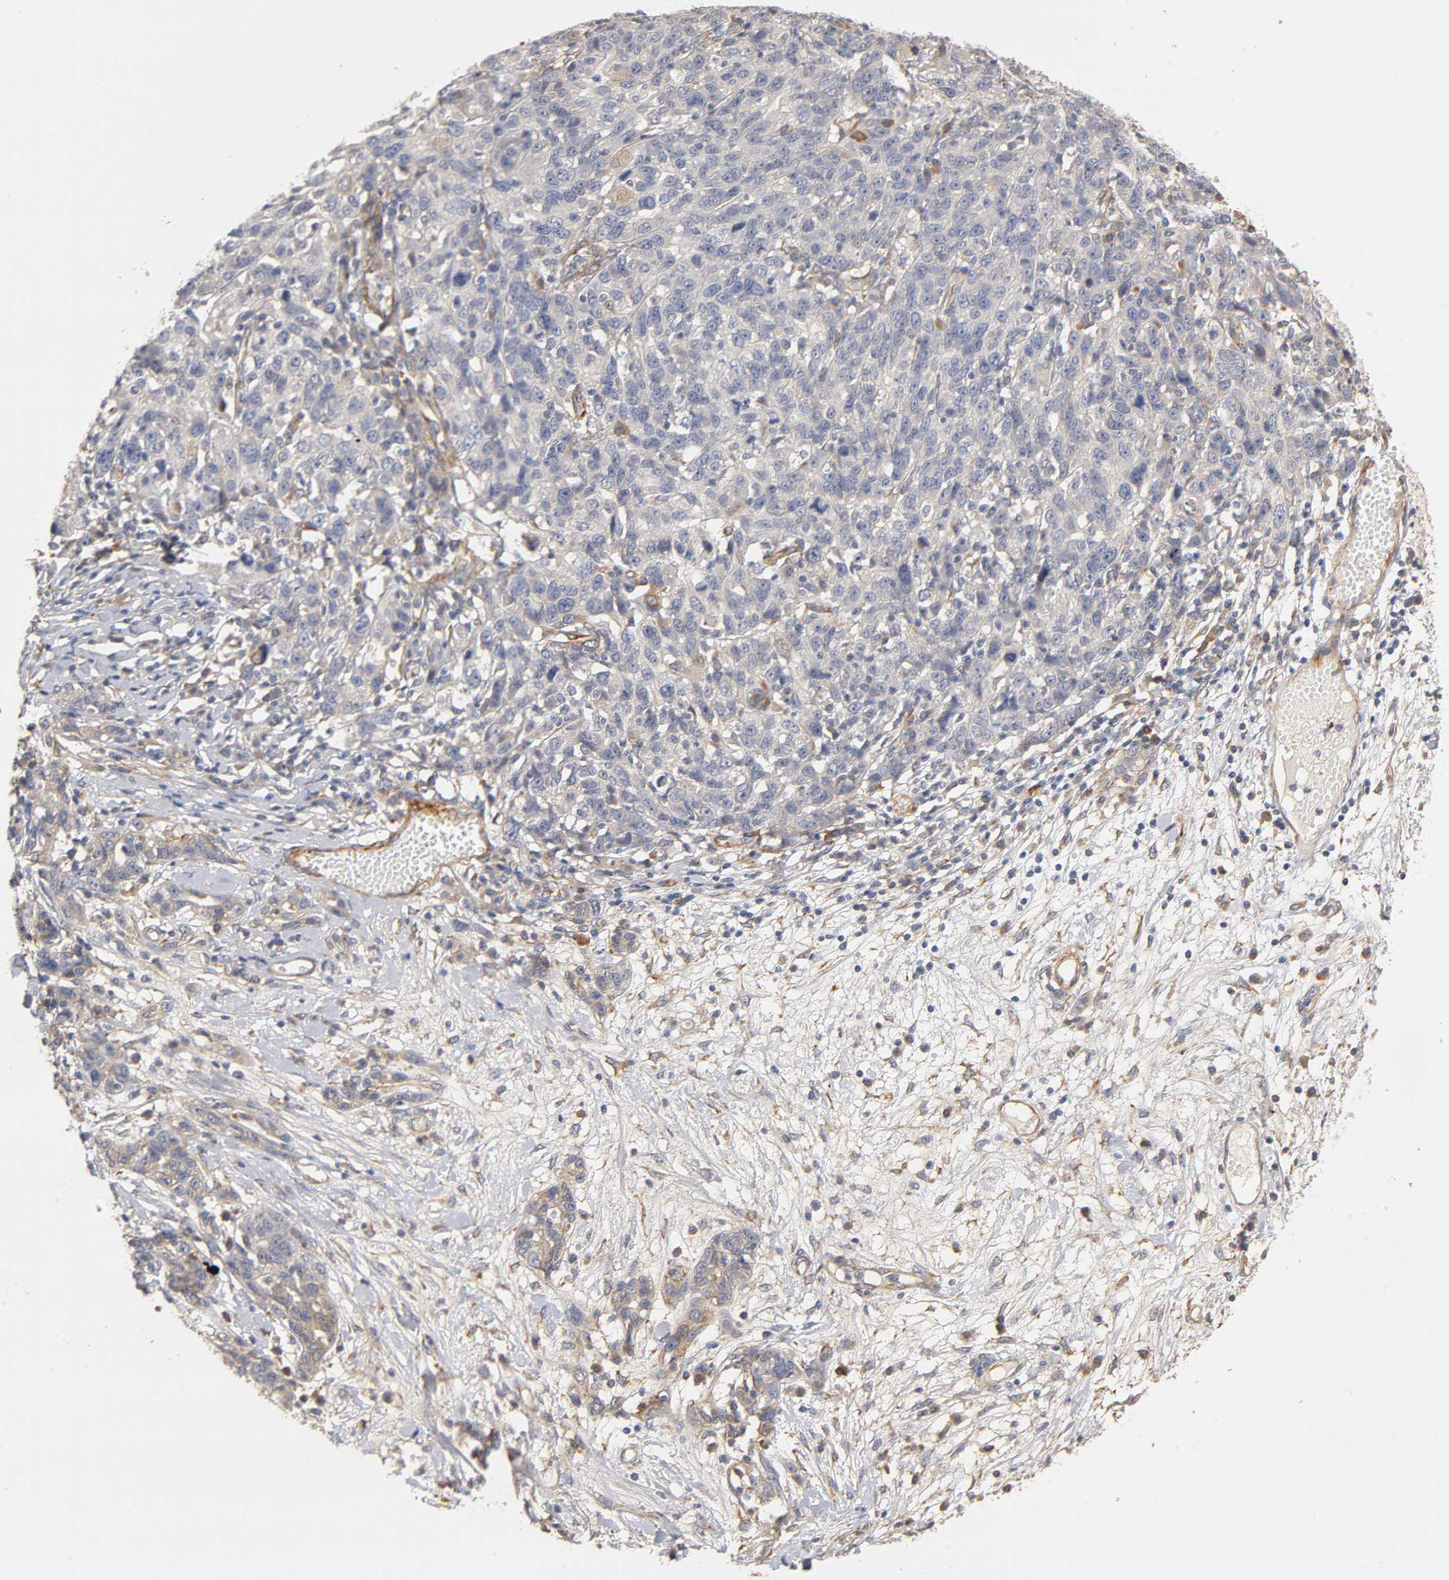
{"staining": {"intensity": "negative", "quantity": "none", "location": "none"}, "tissue": "ovarian cancer", "cell_type": "Tumor cells", "image_type": "cancer", "snomed": [{"axis": "morphology", "description": "Cystadenocarcinoma, serous, NOS"}, {"axis": "topography", "description": "Ovary"}], "caption": "Tumor cells are negative for brown protein staining in ovarian cancer (serous cystadenocarcinoma).", "gene": "LAMB1", "patient": {"sex": "female", "age": 71}}